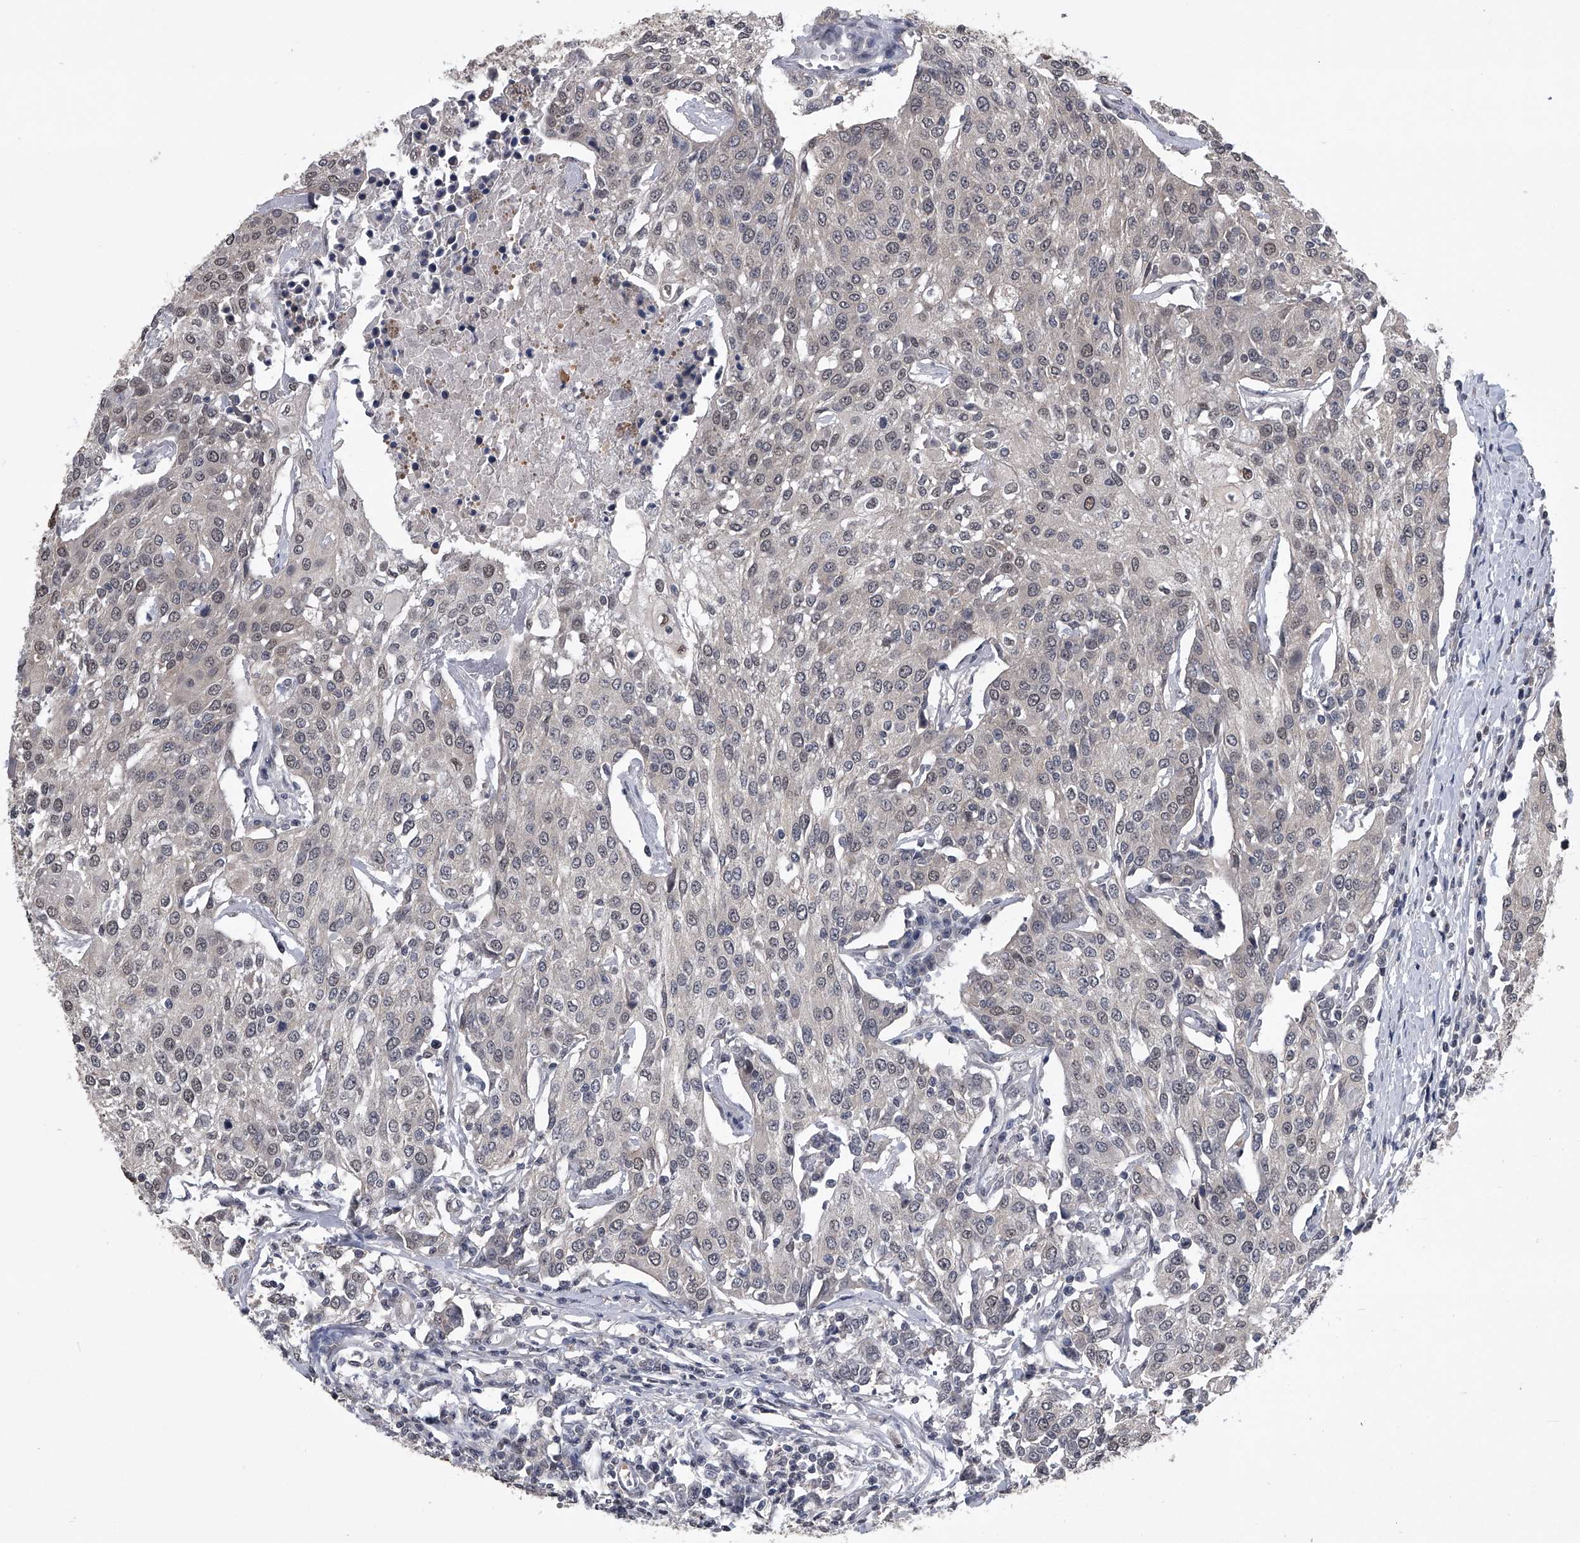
{"staining": {"intensity": "moderate", "quantity": "<25%", "location": "nuclear"}, "tissue": "urothelial cancer", "cell_type": "Tumor cells", "image_type": "cancer", "snomed": [{"axis": "morphology", "description": "Urothelial carcinoma, High grade"}, {"axis": "topography", "description": "Urinary bladder"}], "caption": "A high-resolution histopathology image shows IHC staining of urothelial cancer, which displays moderate nuclear positivity in about <25% of tumor cells.", "gene": "TSNAX", "patient": {"sex": "female", "age": 85}}